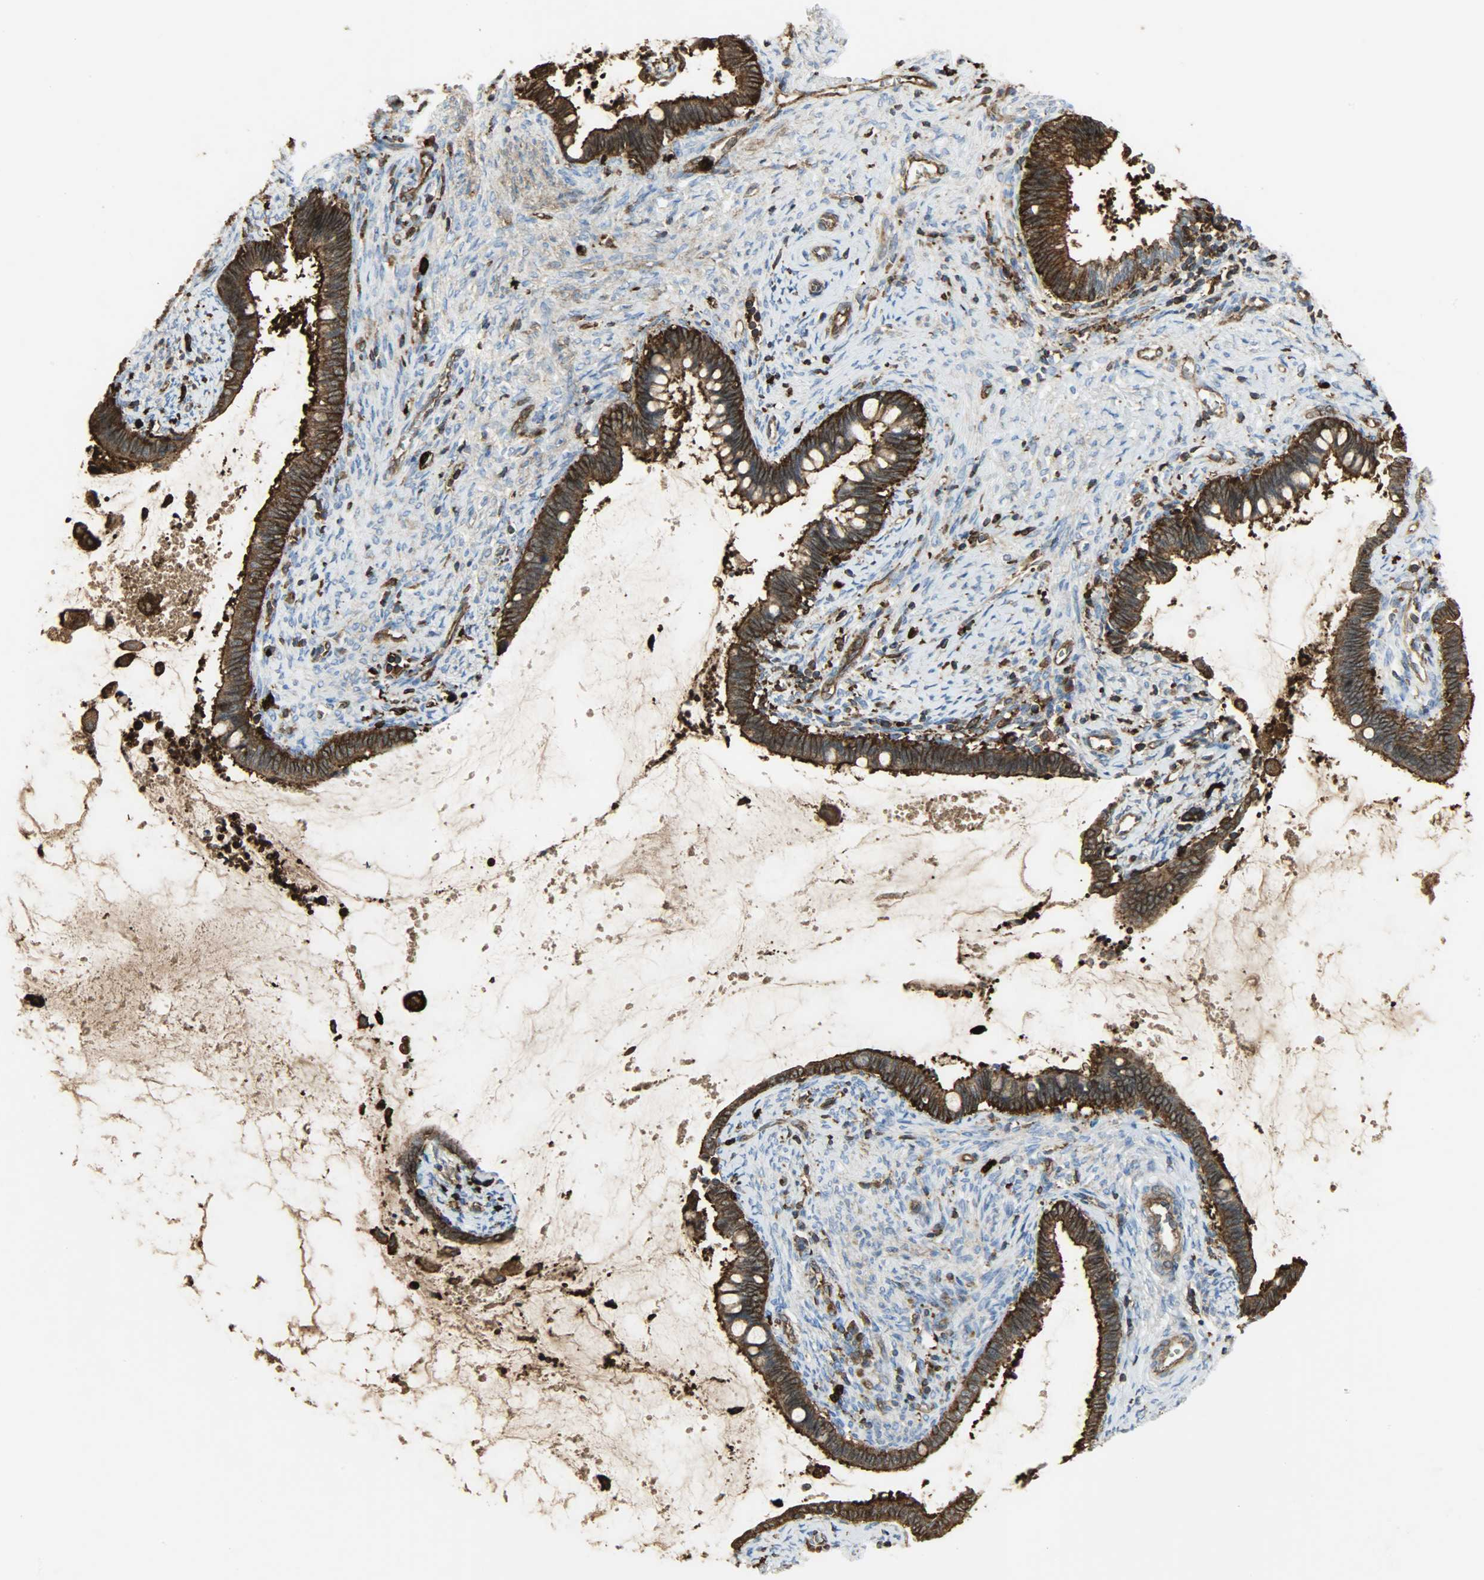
{"staining": {"intensity": "strong", "quantity": ">75%", "location": "cytoplasmic/membranous"}, "tissue": "cervical cancer", "cell_type": "Tumor cells", "image_type": "cancer", "snomed": [{"axis": "morphology", "description": "Adenocarcinoma, NOS"}, {"axis": "topography", "description": "Cervix"}], "caption": "A brown stain shows strong cytoplasmic/membranous expression of a protein in cervical cancer (adenocarcinoma) tumor cells.", "gene": "VASP", "patient": {"sex": "female", "age": 44}}